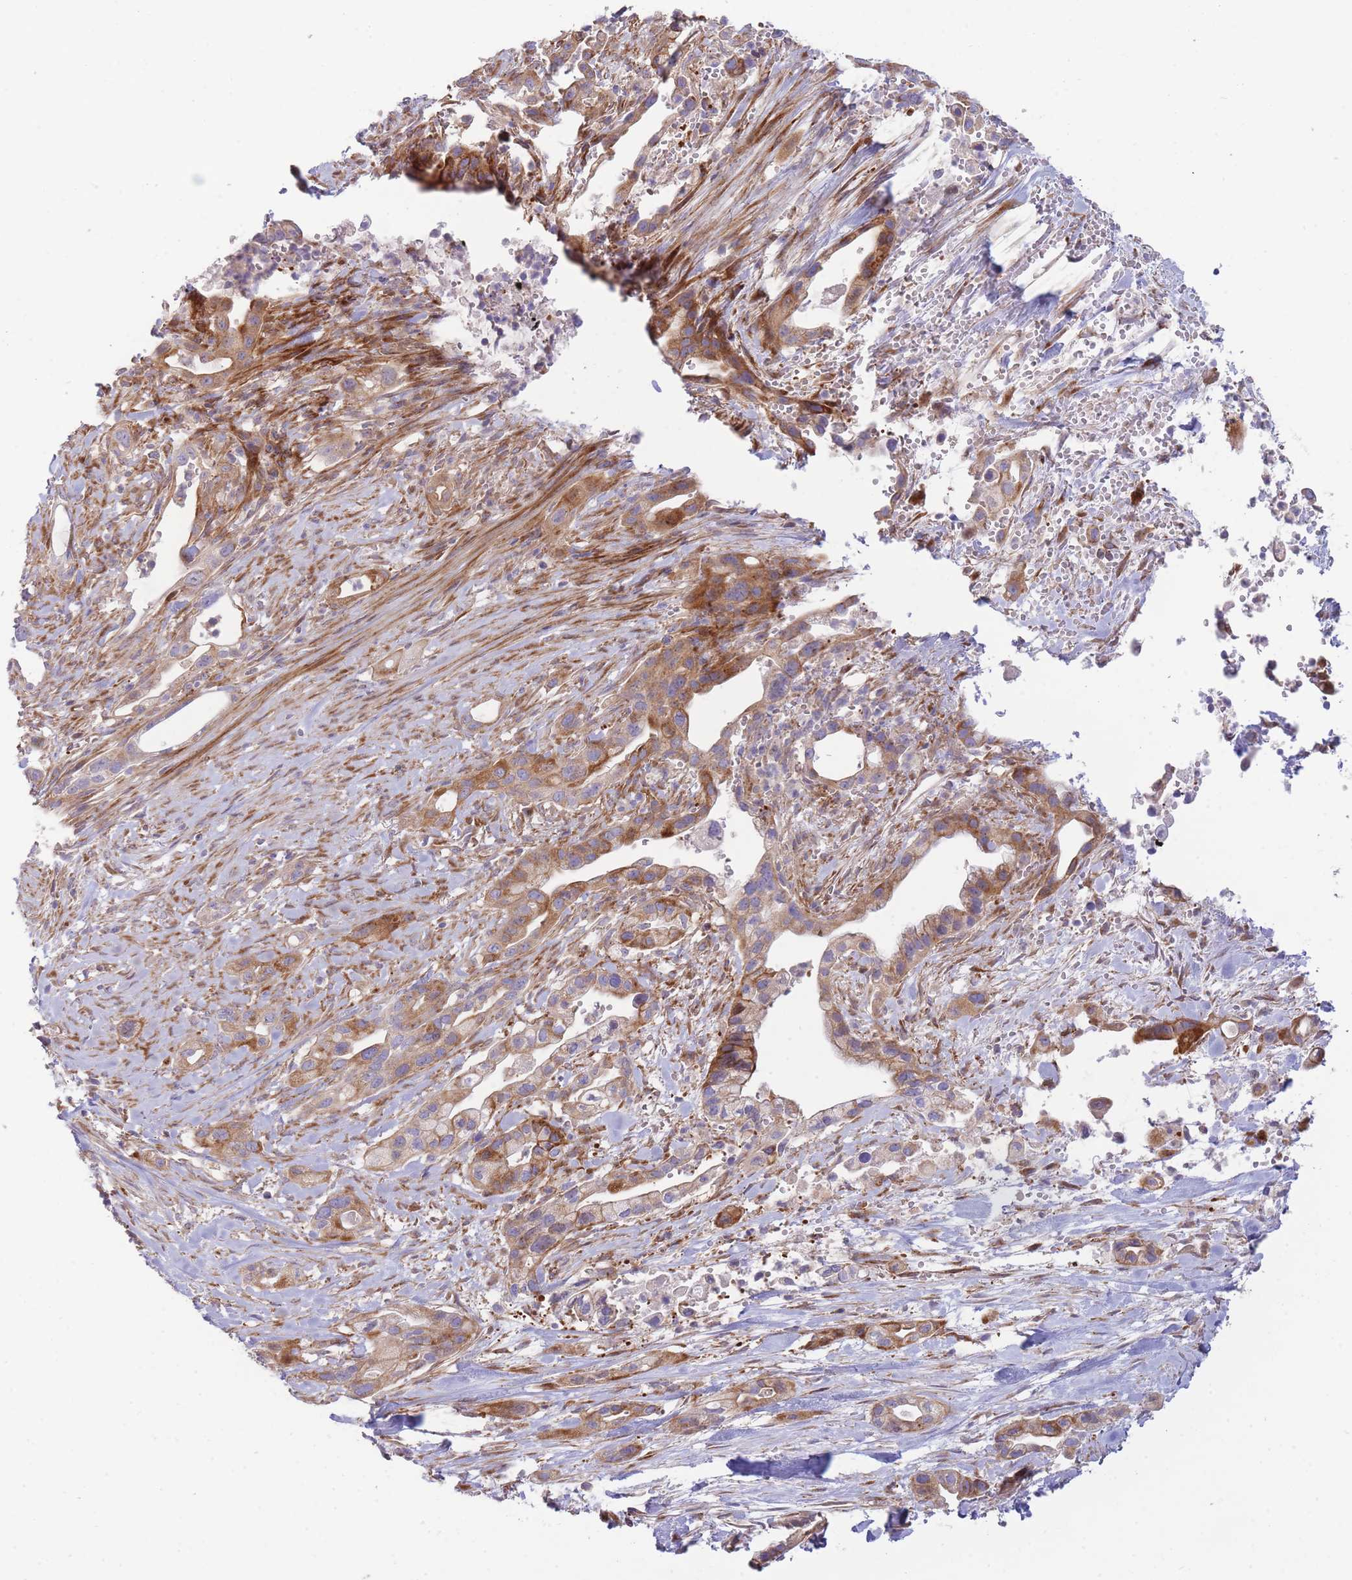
{"staining": {"intensity": "moderate", "quantity": ">75%", "location": "cytoplasmic/membranous"}, "tissue": "pancreatic cancer", "cell_type": "Tumor cells", "image_type": "cancer", "snomed": [{"axis": "morphology", "description": "Adenocarcinoma, NOS"}, {"axis": "topography", "description": "Pancreas"}], "caption": "A brown stain shows moderate cytoplasmic/membranous expression of a protein in adenocarcinoma (pancreatic) tumor cells. Using DAB (brown) and hematoxylin (blue) stains, captured at high magnification using brightfield microscopy.", "gene": "ATP5MC2", "patient": {"sex": "male", "age": 44}}